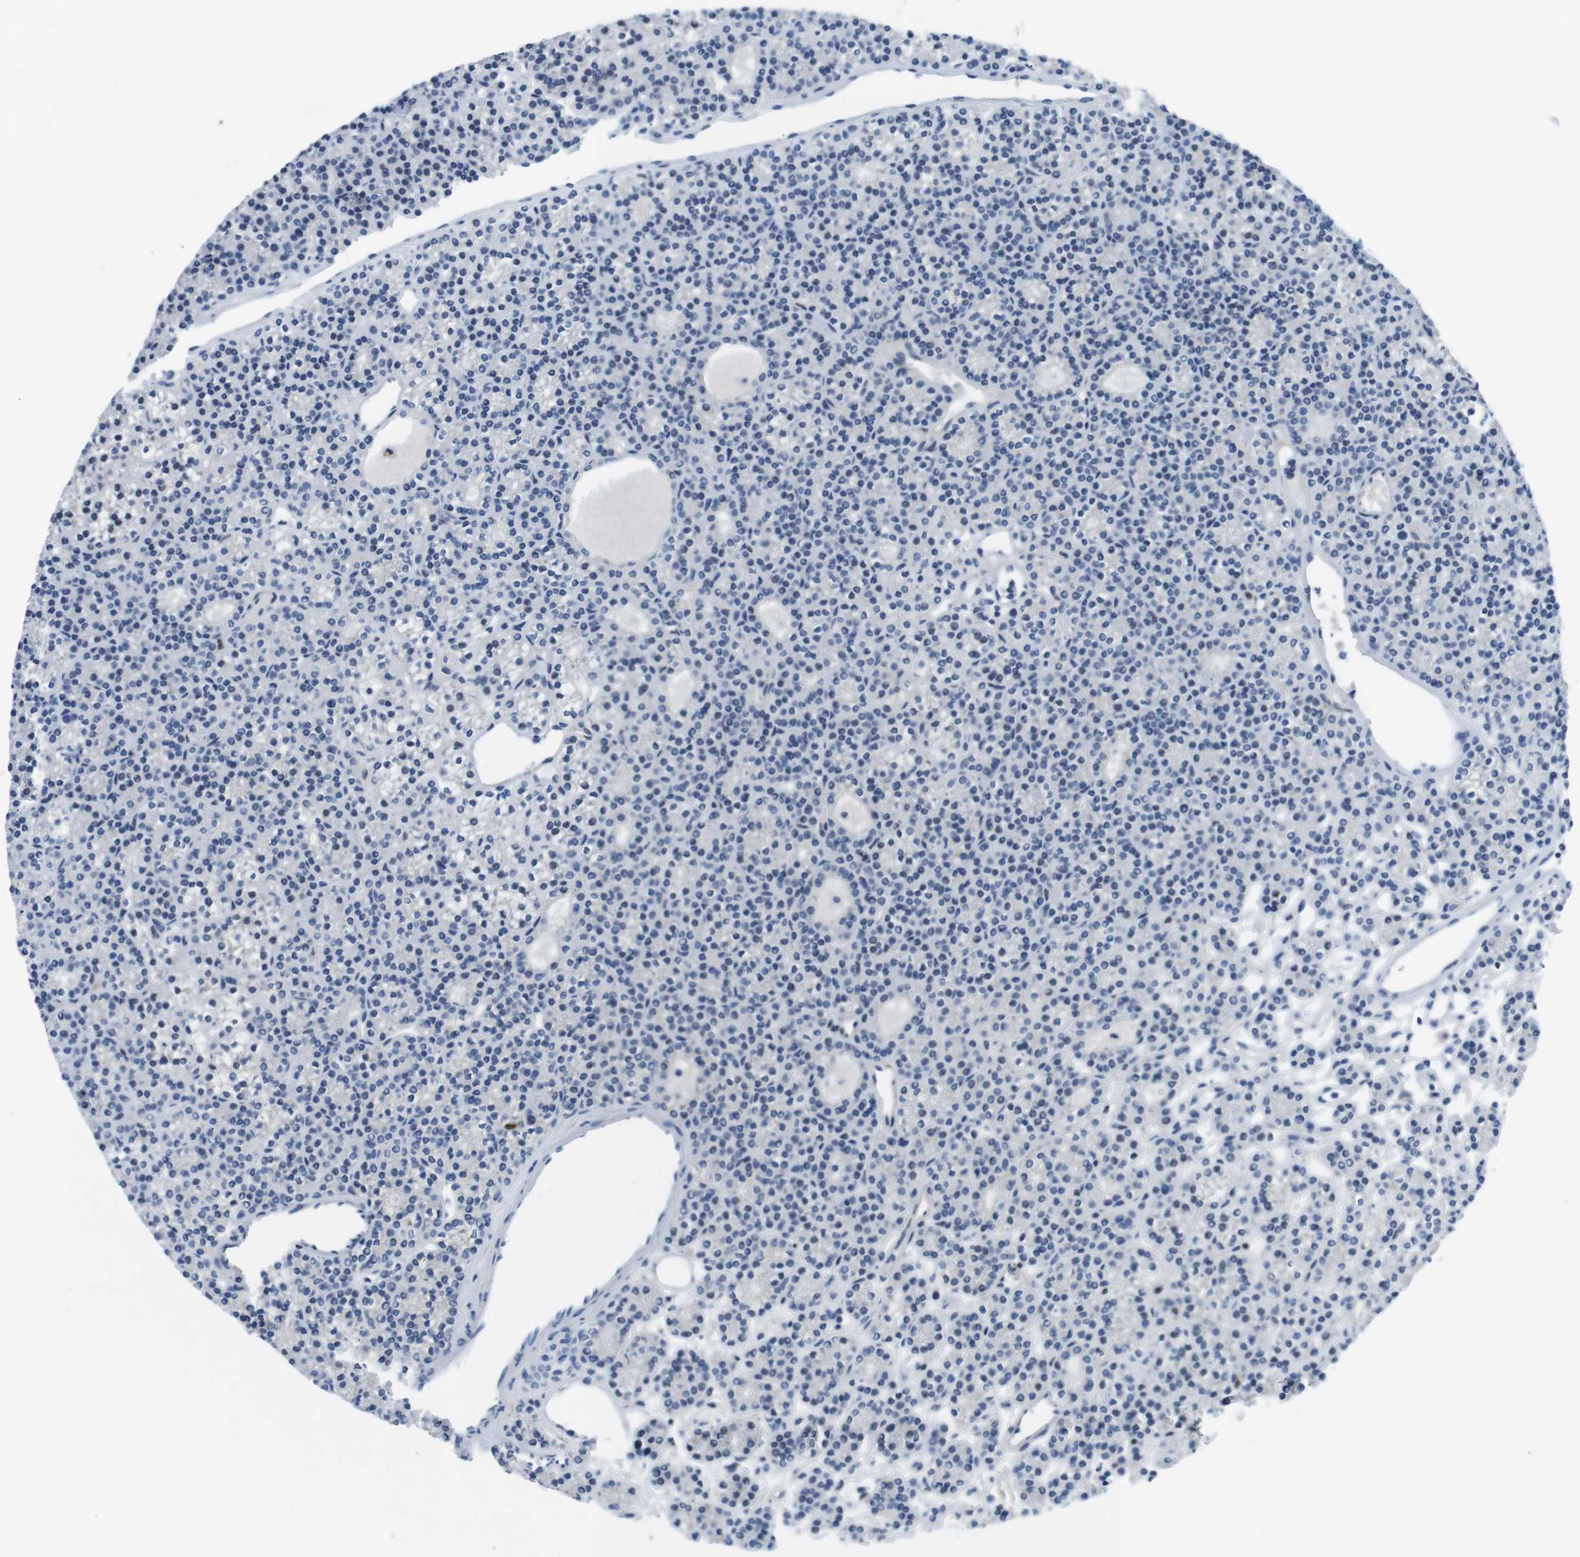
{"staining": {"intensity": "negative", "quantity": "none", "location": "none"}, "tissue": "parathyroid gland", "cell_type": "Glandular cells", "image_type": "normal", "snomed": [{"axis": "morphology", "description": "Normal tissue, NOS"}, {"axis": "morphology", "description": "Adenoma, NOS"}, {"axis": "topography", "description": "Parathyroid gland"}], "caption": "Protein analysis of normal parathyroid gland displays no significant positivity in glandular cells. The staining is performed using DAB brown chromogen with nuclei counter-stained in using hematoxylin.", "gene": "PHLDA1", "patient": {"sex": "female", "age": 64}}